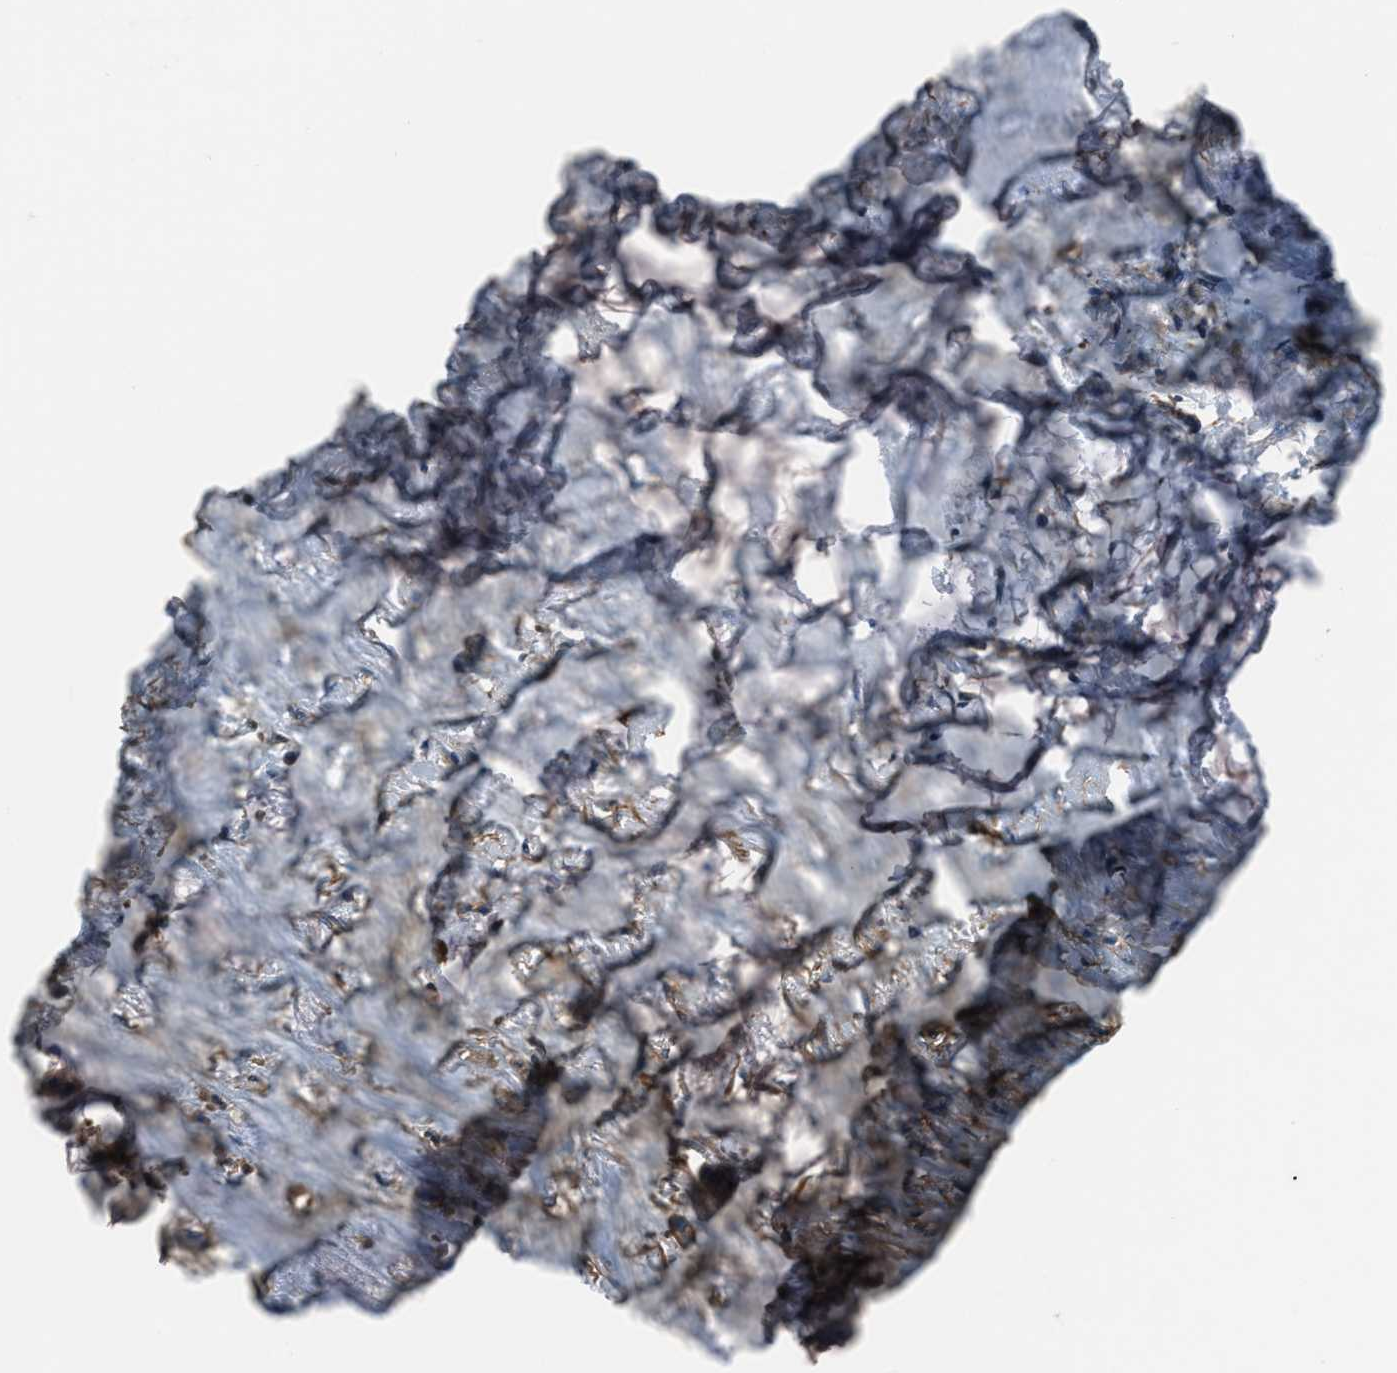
{"staining": {"intensity": "weak", "quantity": "<25%", "location": "cytoplasmic/membranous"}, "tissue": "adipose tissue", "cell_type": "Adipocytes", "image_type": "normal", "snomed": [{"axis": "morphology", "description": "Normal tissue, NOS"}, {"axis": "morphology", "description": "Adenocarcinoma, NOS"}, {"axis": "topography", "description": "Colon"}, {"axis": "topography", "description": "Peripheral nerve tissue"}], "caption": "Human adipose tissue stained for a protein using immunohistochemistry exhibits no expression in adipocytes.", "gene": "EEA1", "patient": {"sex": "male", "age": 14}}